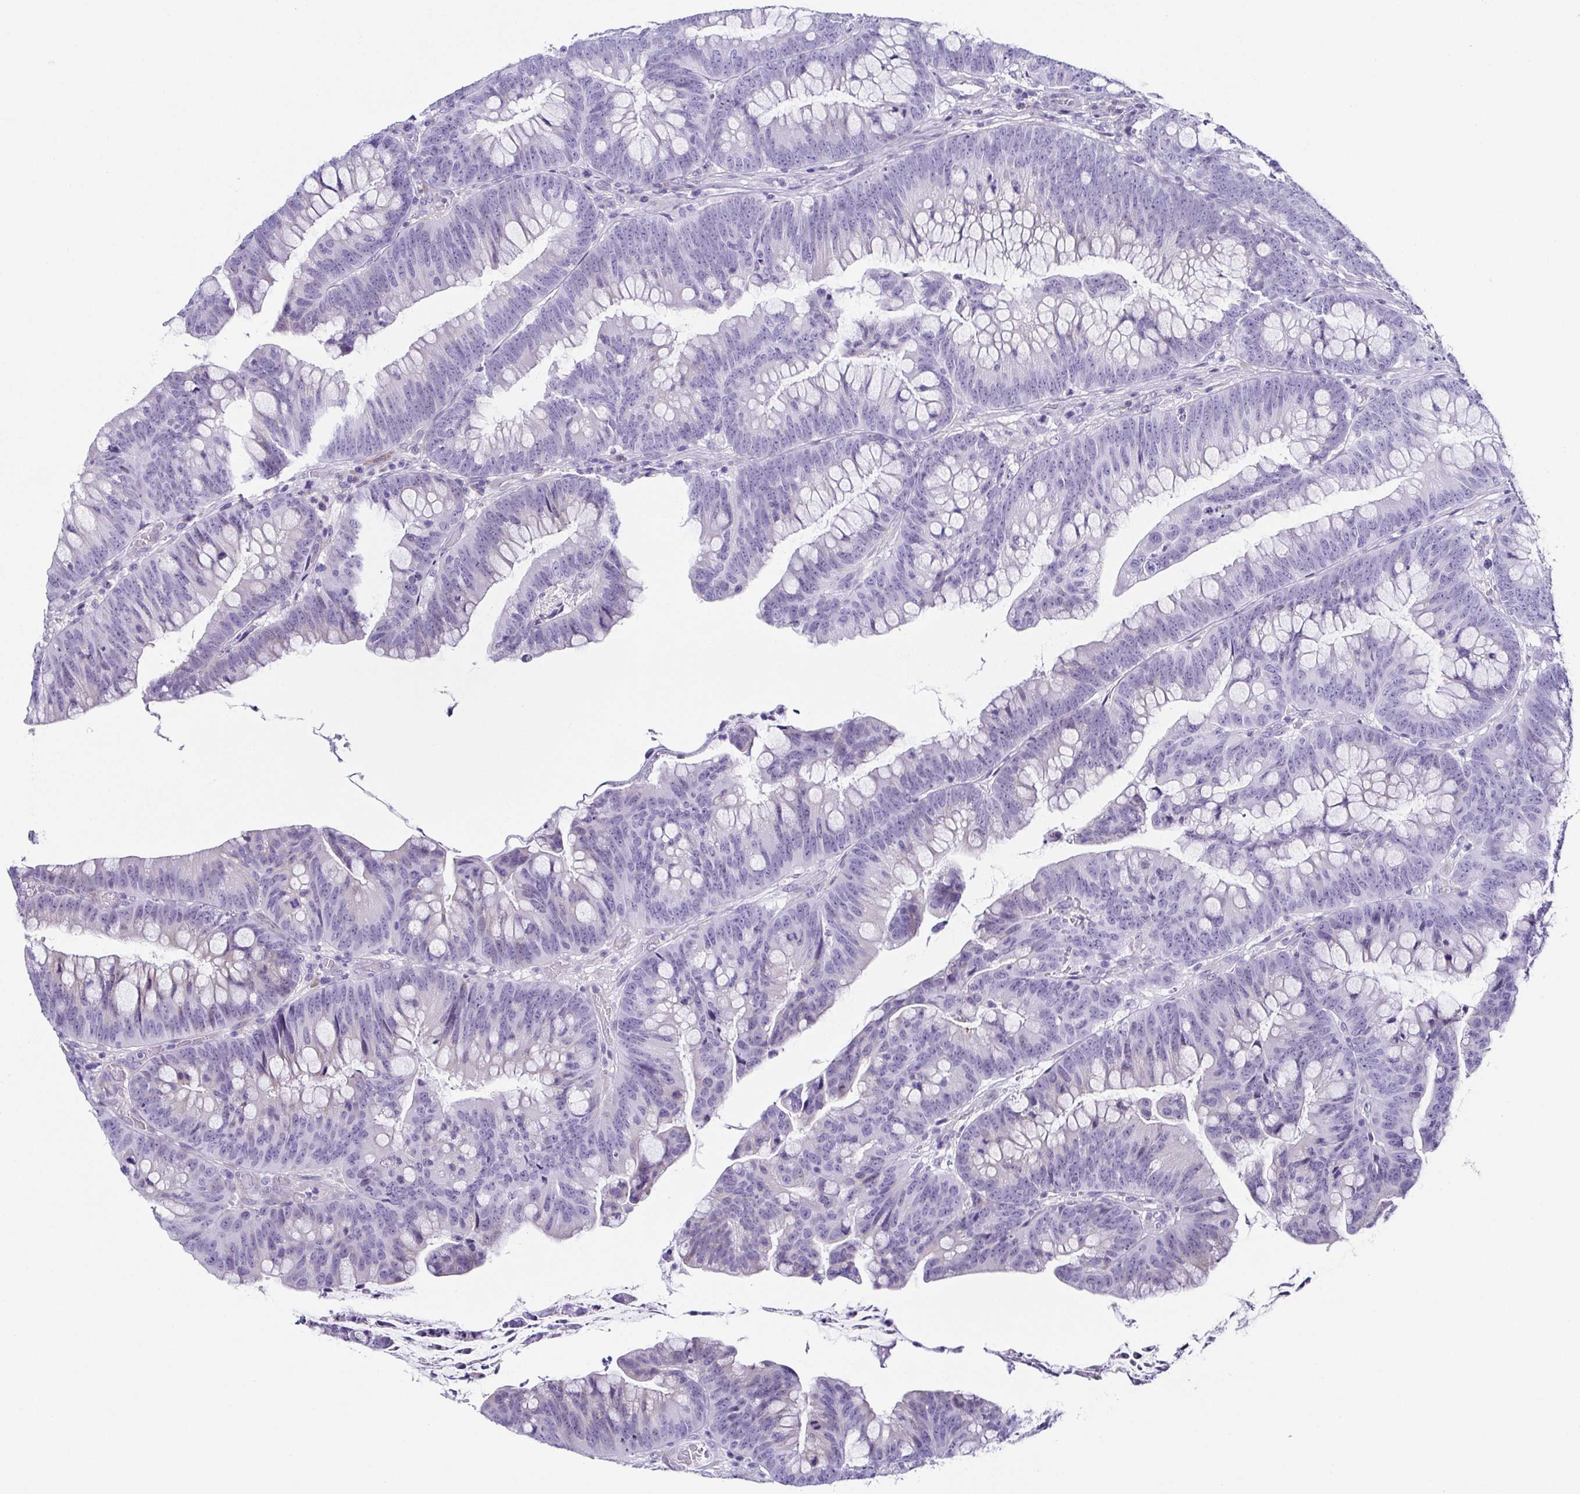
{"staining": {"intensity": "negative", "quantity": "none", "location": "none"}, "tissue": "colorectal cancer", "cell_type": "Tumor cells", "image_type": "cancer", "snomed": [{"axis": "morphology", "description": "Adenocarcinoma, NOS"}, {"axis": "topography", "description": "Colon"}], "caption": "Immunohistochemistry of human adenocarcinoma (colorectal) exhibits no positivity in tumor cells.", "gene": "TNNT2", "patient": {"sex": "male", "age": 62}}